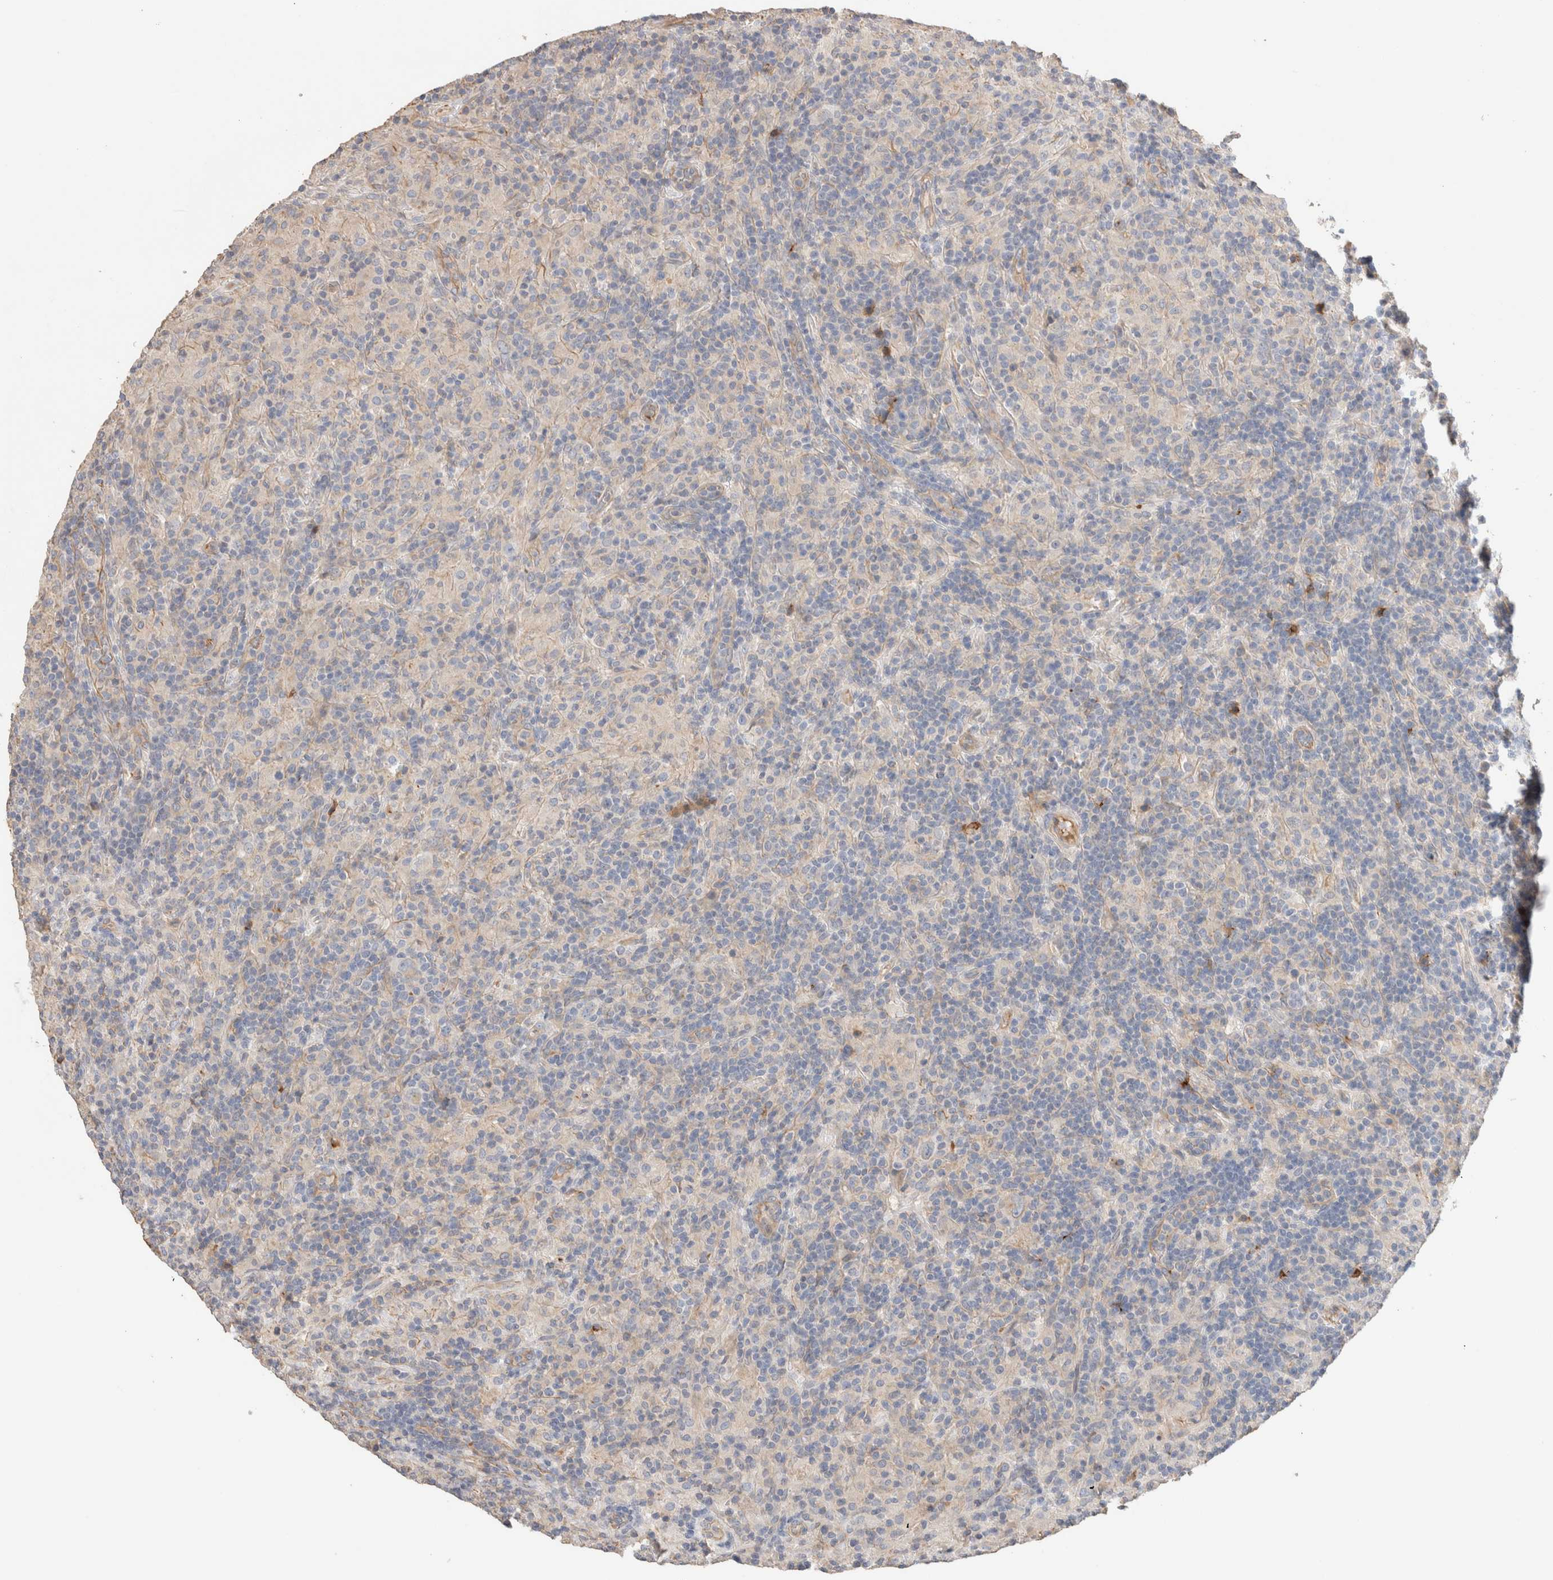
{"staining": {"intensity": "negative", "quantity": "none", "location": "none"}, "tissue": "lymphoma", "cell_type": "Tumor cells", "image_type": "cancer", "snomed": [{"axis": "morphology", "description": "Hodgkin's disease, NOS"}, {"axis": "topography", "description": "Lymph node"}], "caption": "Tumor cells show no significant protein expression in Hodgkin's disease. Nuclei are stained in blue.", "gene": "PROS1", "patient": {"sex": "male", "age": 70}}